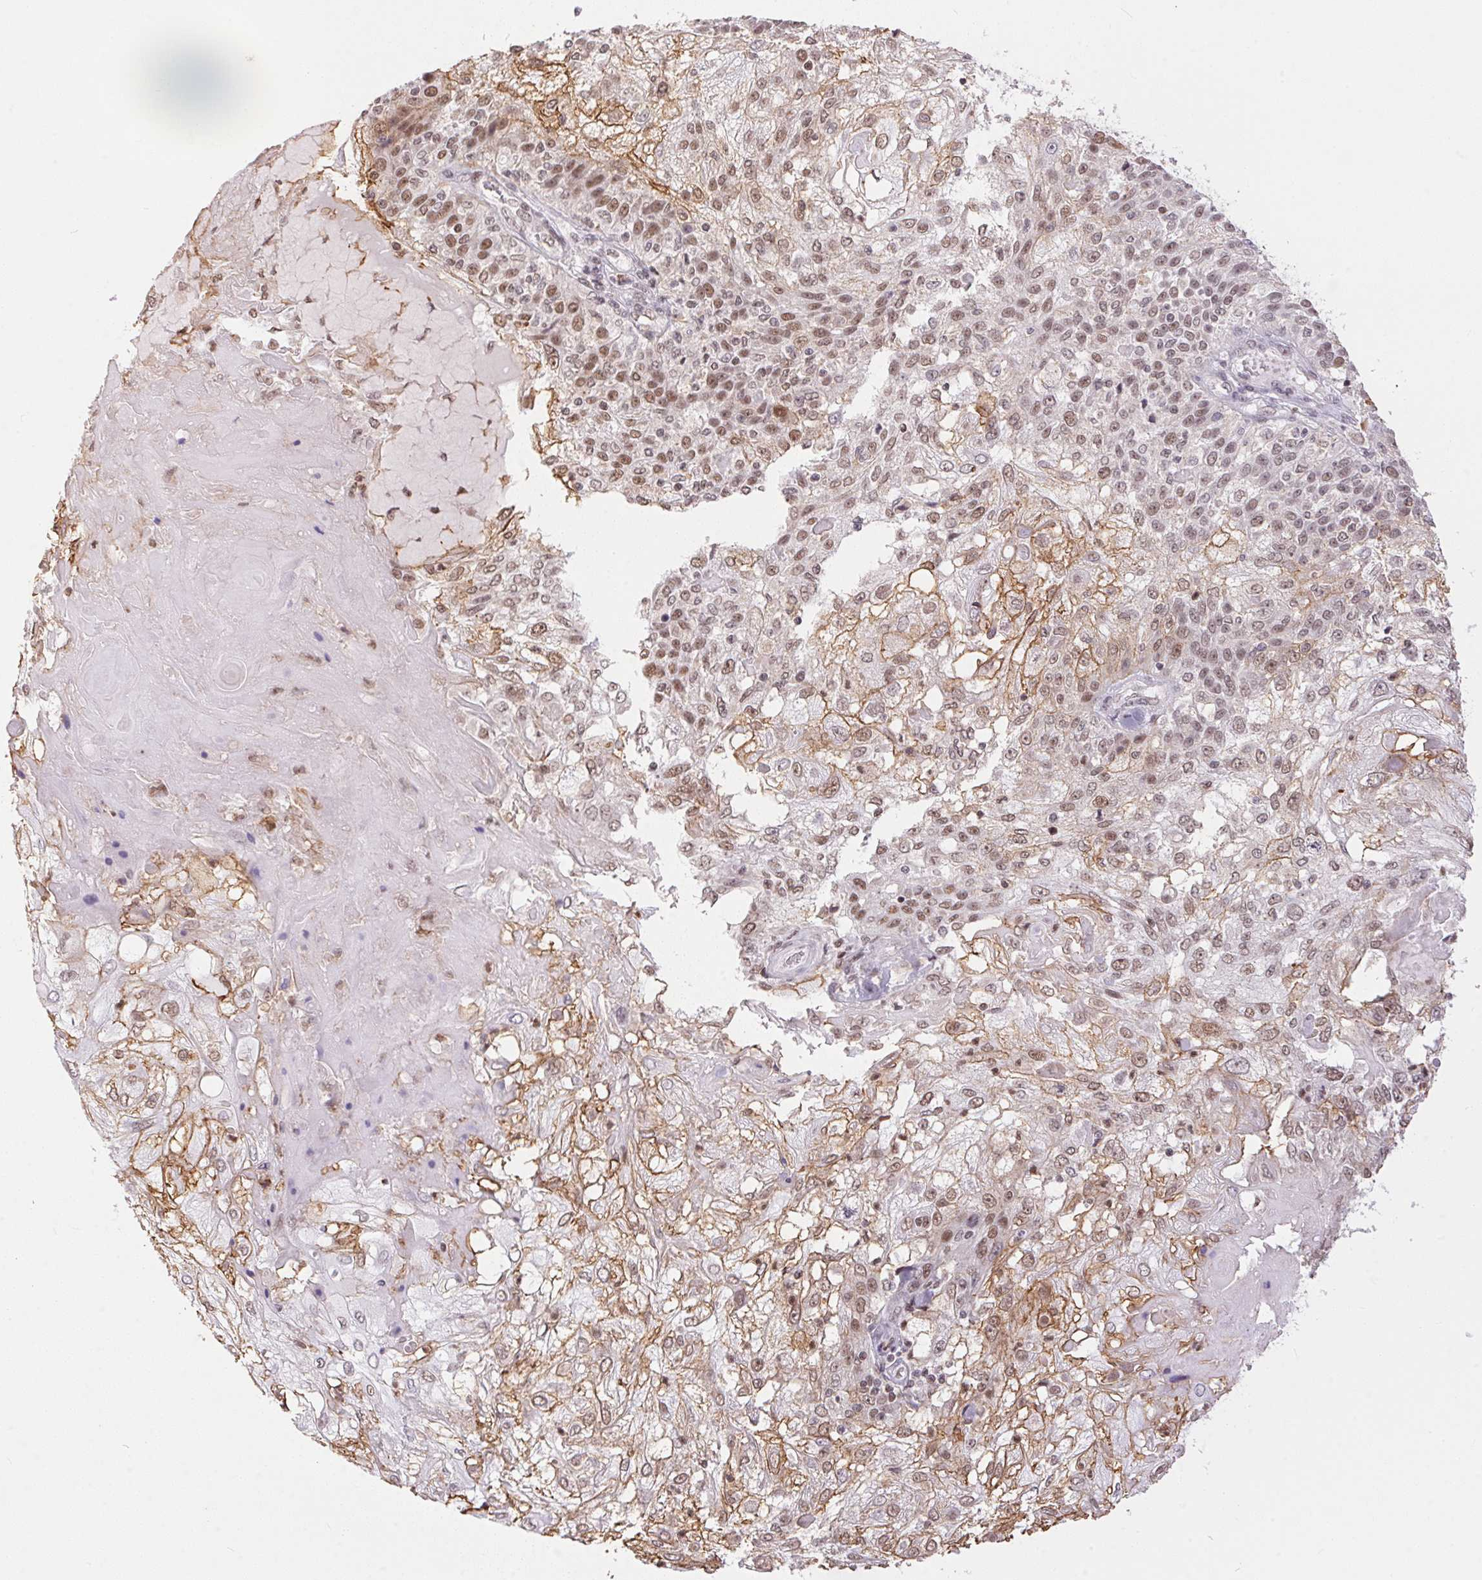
{"staining": {"intensity": "moderate", "quantity": ">75%", "location": "cytoplasmic/membranous,nuclear"}, "tissue": "skin cancer", "cell_type": "Tumor cells", "image_type": "cancer", "snomed": [{"axis": "morphology", "description": "Normal tissue, NOS"}, {"axis": "morphology", "description": "Squamous cell carcinoma, NOS"}, {"axis": "topography", "description": "Skin"}], "caption": "Tumor cells display moderate cytoplasmic/membranous and nuclear expression in approximately >75% of cells in skin cancer (squamous cell carcinoma).", "gene": "NFE2L1", "patient": {"sex": "female", "age": 83}}